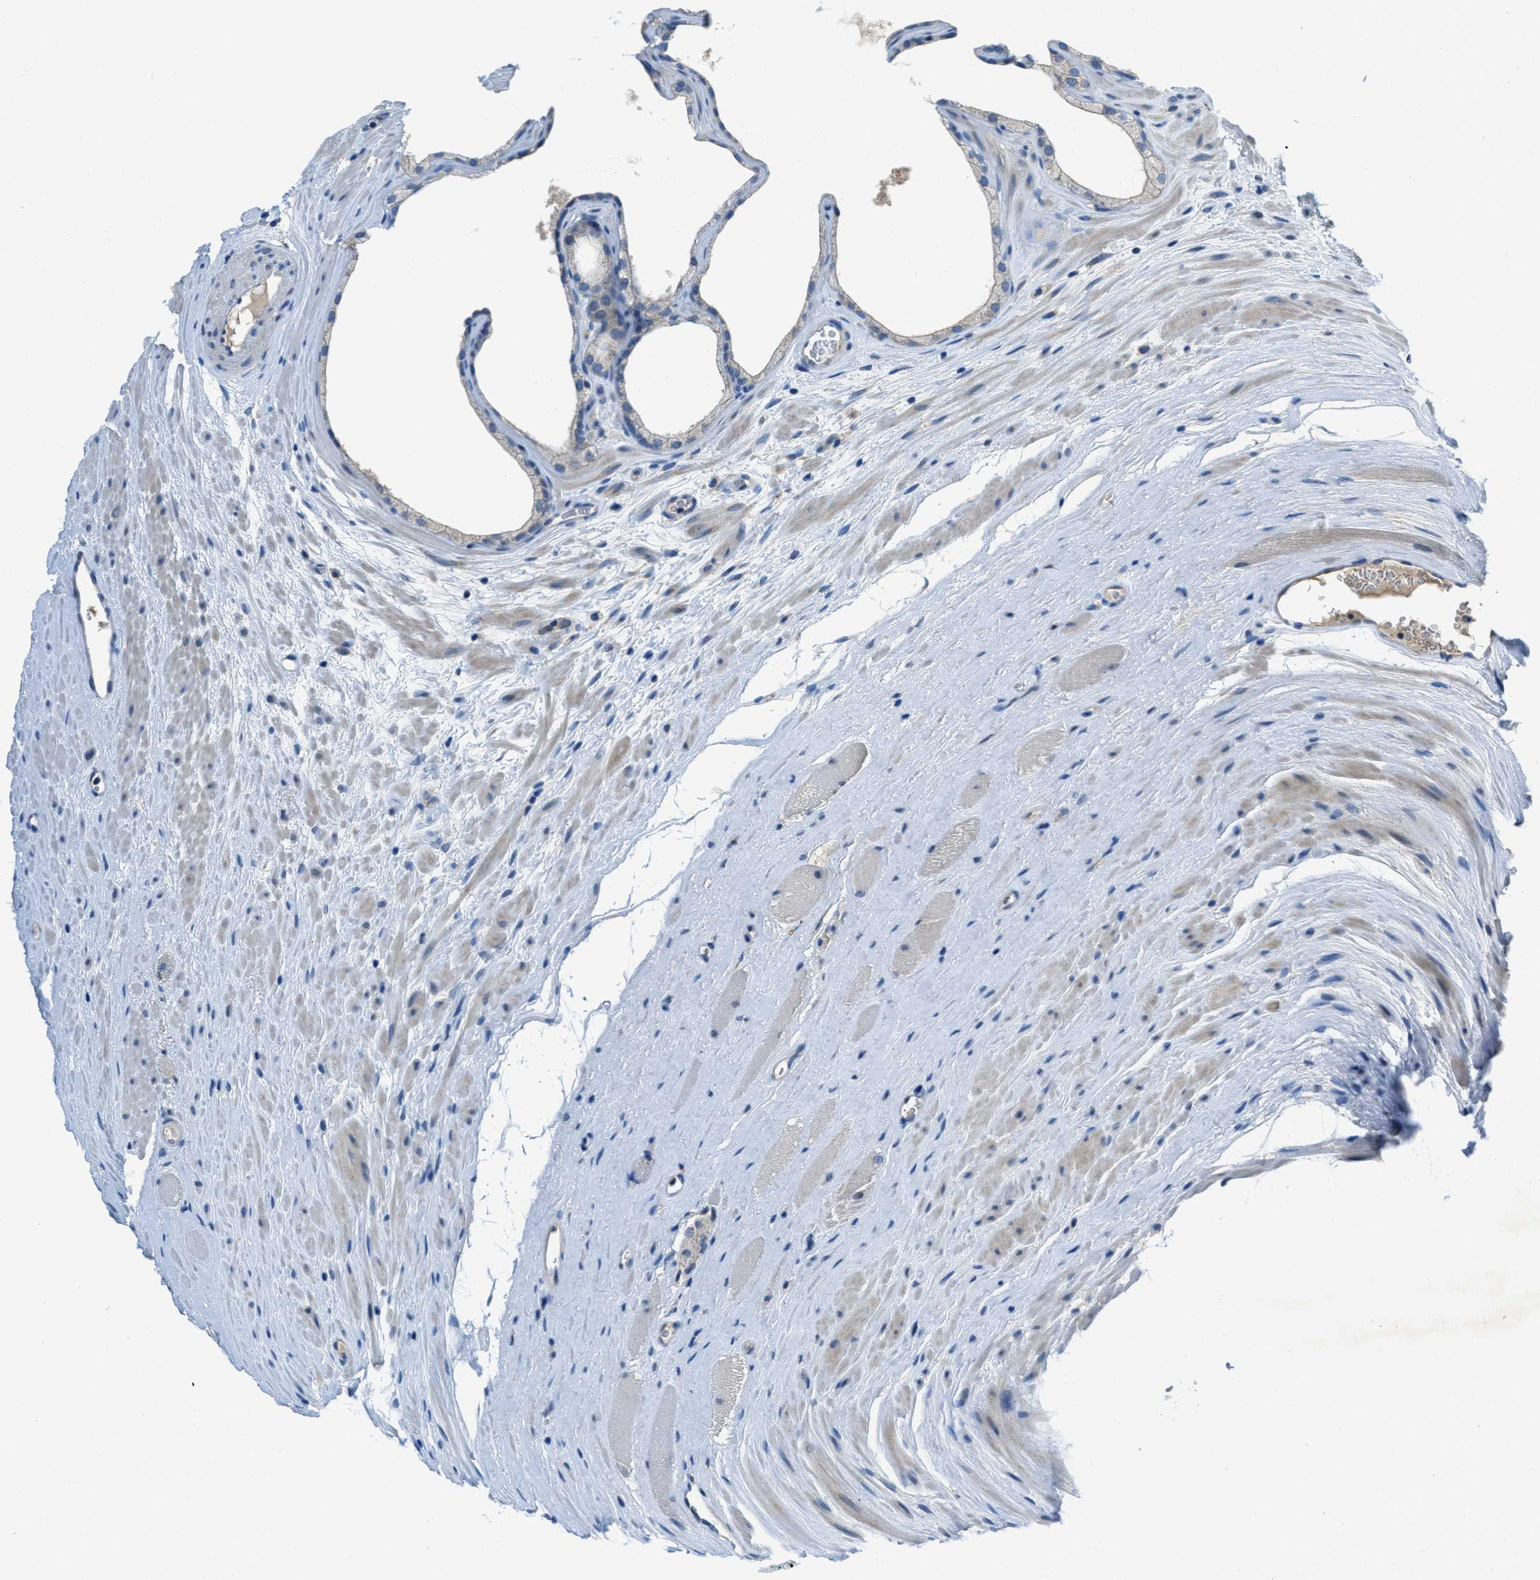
{"staining": {"intensity": "negative", "quantity": "none", "location": "none"}, "tissue": "prostate cancer", "cell_type": "Tumor cells", "image_type": "cancer", "snomed": [{"axis": "morphology", "description": "Adenocarcinoma, High grade"}, {"axis": "topography", "description": "Prostate"}], "caption": "Image shows no protein expression in tumor cells of prostate high-grade adenocarcinoma tissue. (Stains: DAB (3,3'-diaminobenzidine) IHC with hematoxylin counter stain, Microscopy: brightfield microscopy at high magnification).", "gene": "MIS18A", "patient": {"sex": "male", "age": 71}}